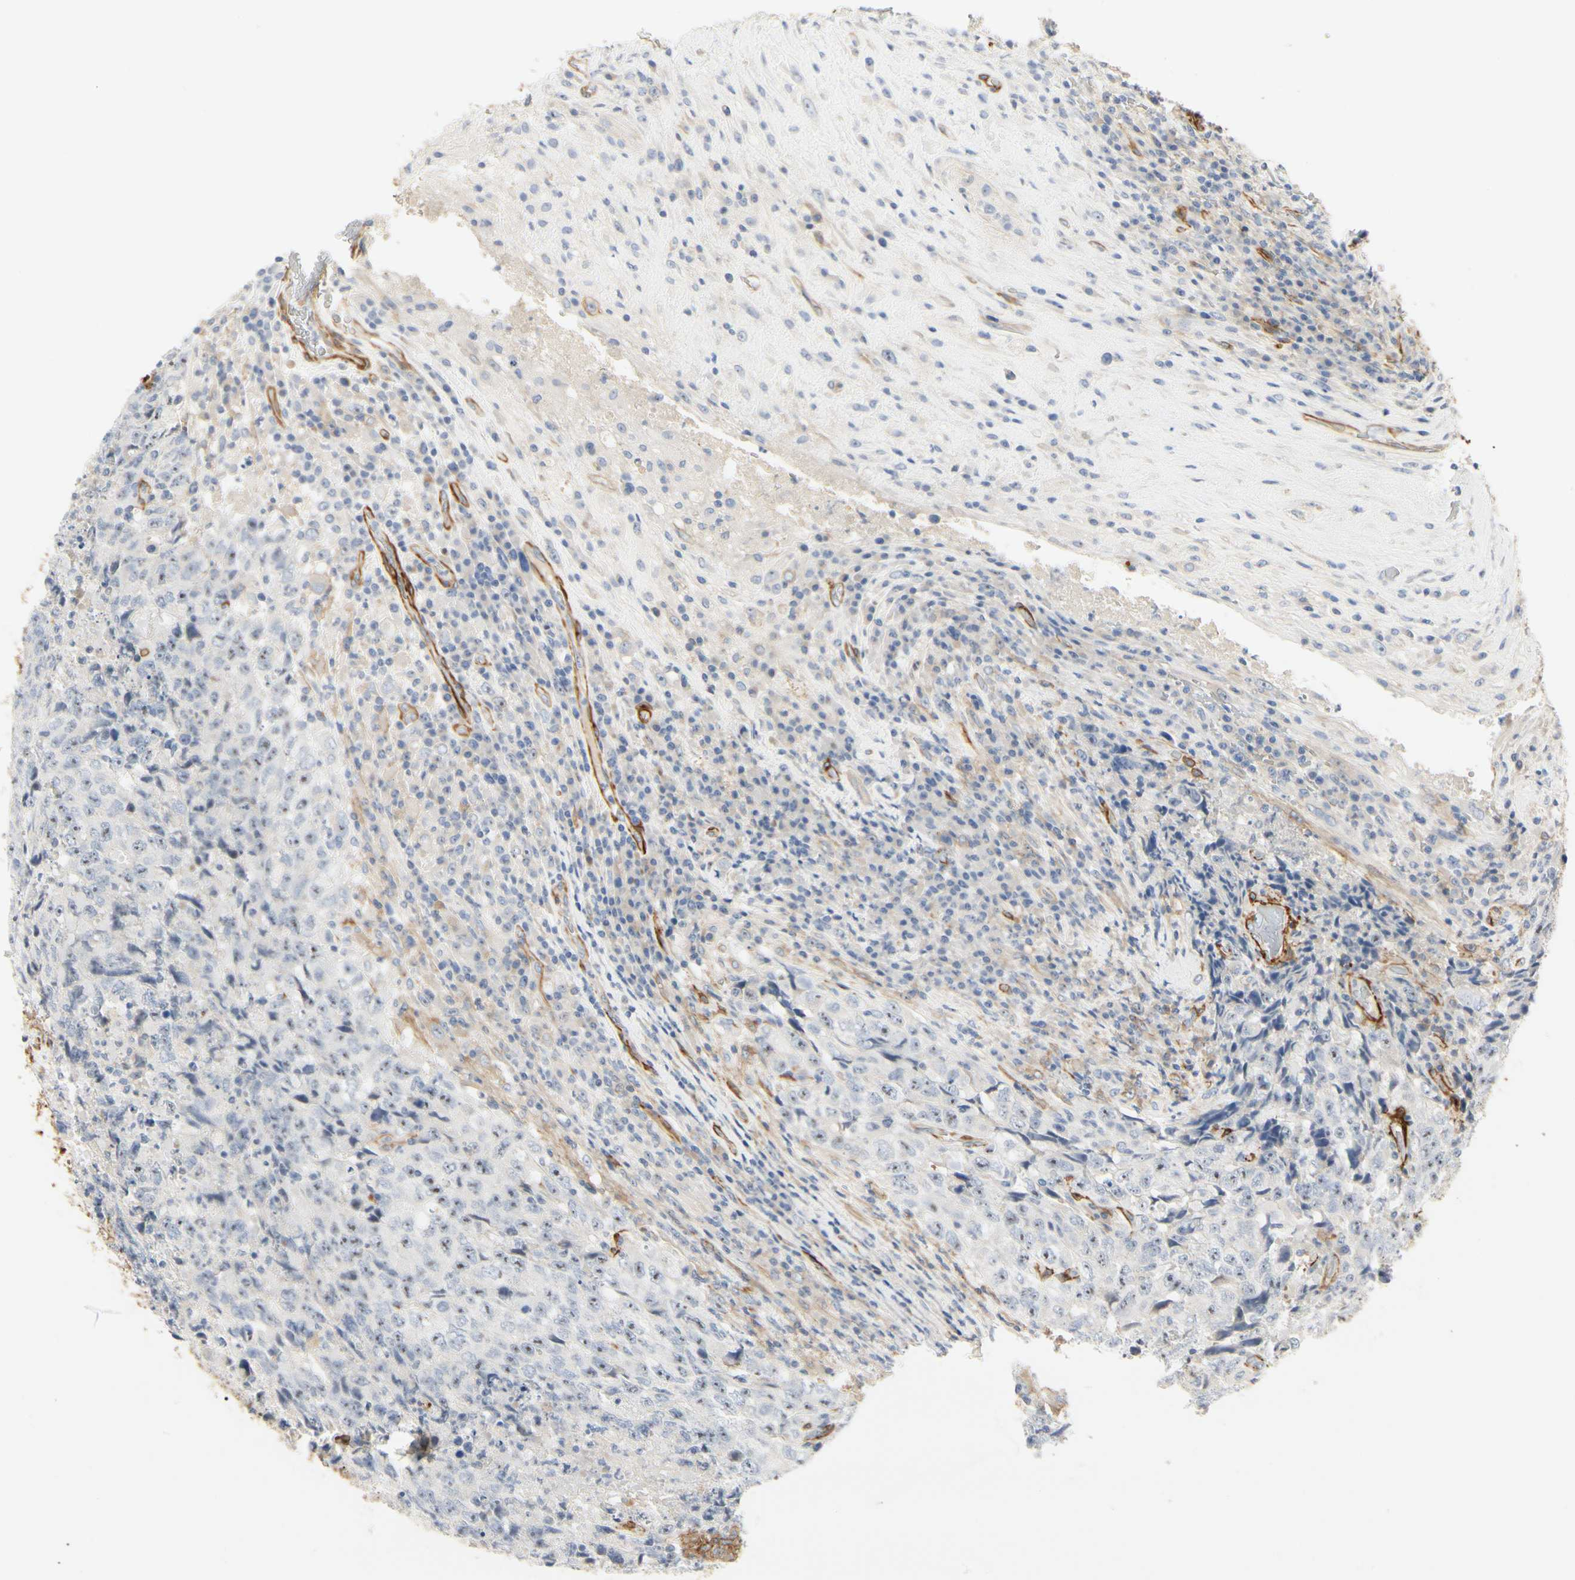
{"staining": {"intensity": "weak", "quantity": "25%-75%", "location": "nuclear"}, "tissue": "testis cancer", "cell_type": "Tumor cells", "image_type": "cancer", "snomed": [{"axis": "morphology", "description": "Necrosis, NOS"}, {"axis": "morphology", "description": "Carcinoma, Embryonal, NOS"}, {"axis": "topography", "description": "Testis"}], "caption": "Weak nuclear protein staining is seen in approximately 25%-75% of tumor cells in testis cancer (embryonal carcinoma). The protein is stained brown, and the nuclei are stained in blue (DAB IHC with brightfield microscopy, high magnification).", "gene": "GGT5", "patient": {"sex": "male", "age": 19}}